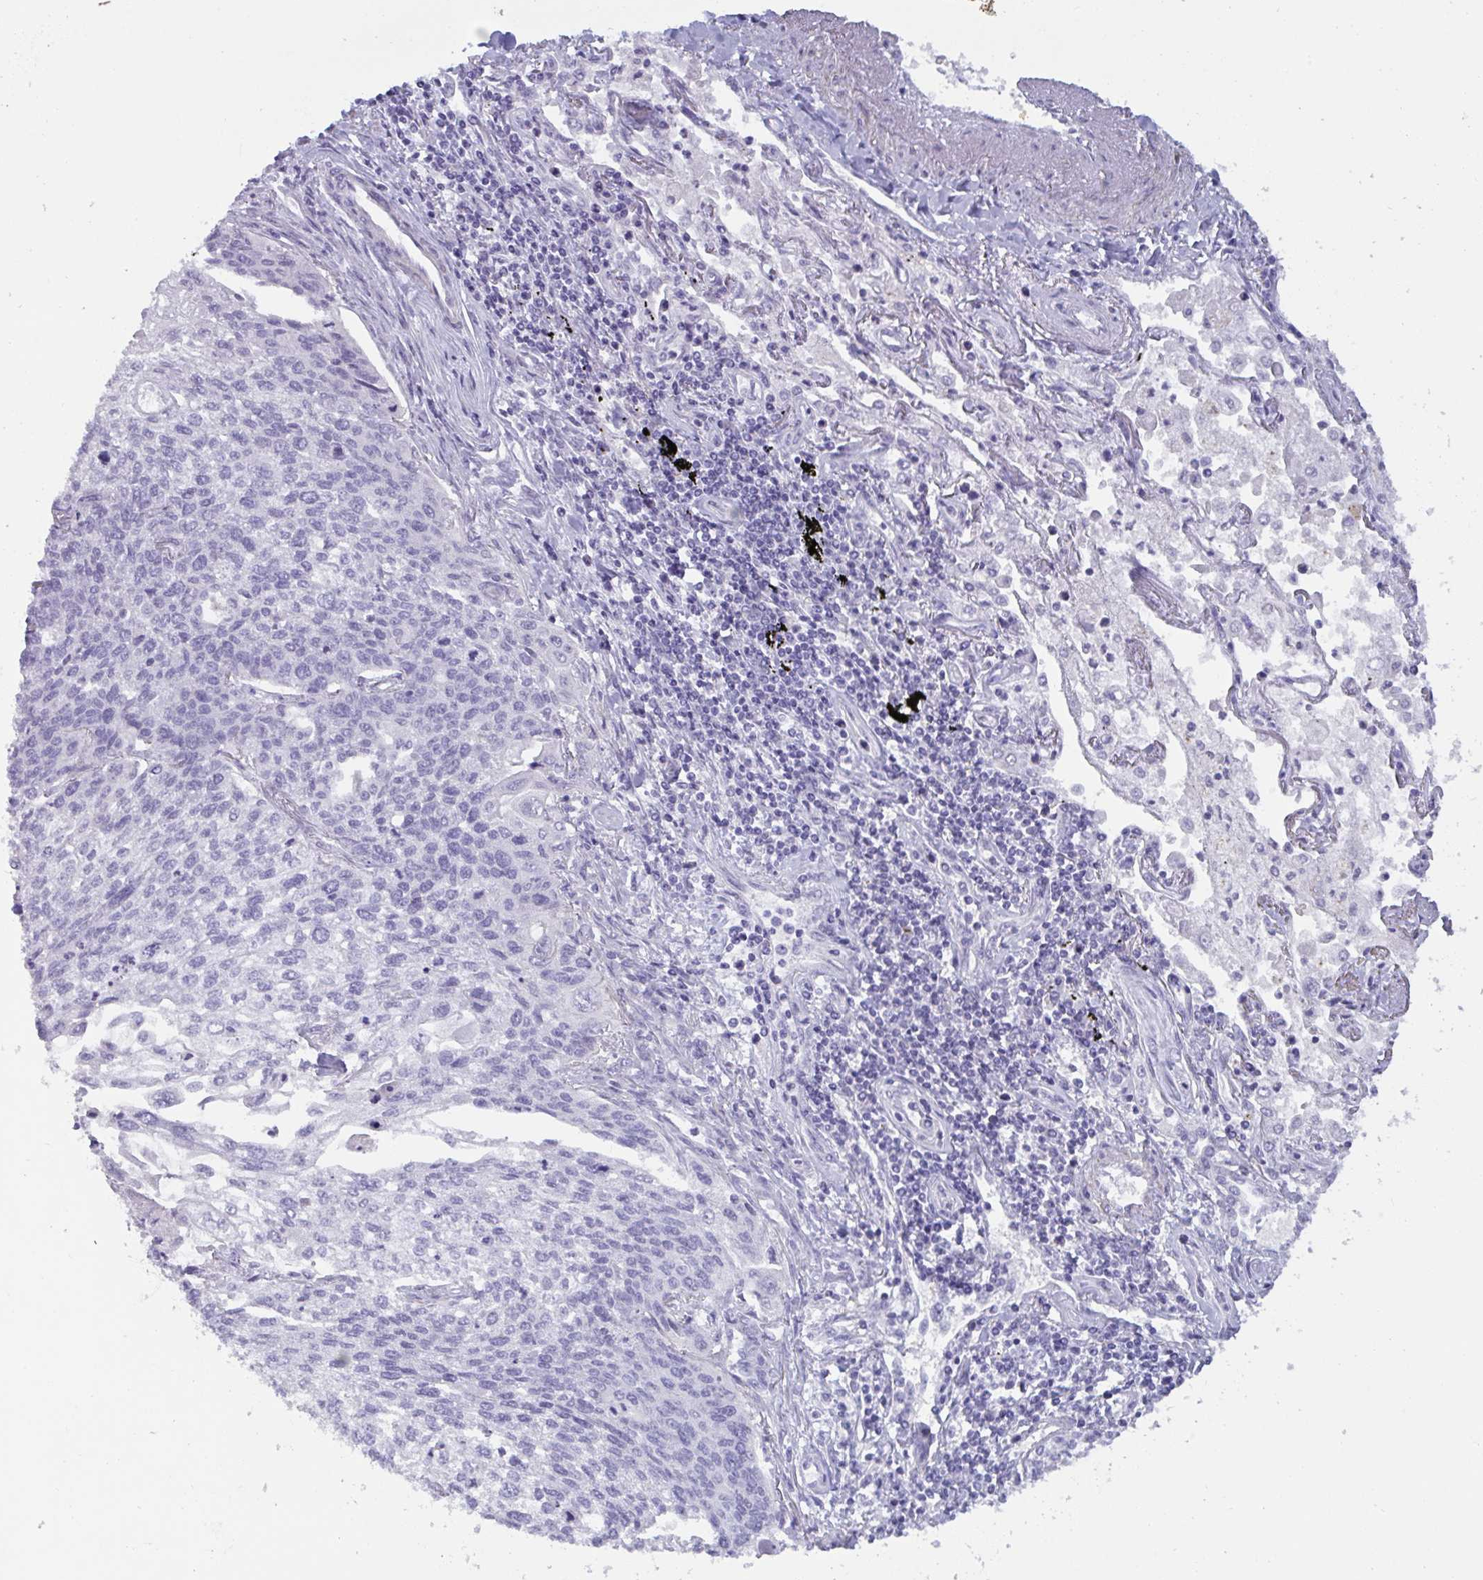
{"staining": {"intensity": "negative", "quantity": "none", "location": "none"}, "tissue": "lung cancer", "cell_type": "Tumor cells", "image_type": "cancer", "snomed": [{"axis": "morphology", "description": "Squamous cell carcinoma, NOS"}, {"axis": "topography", "description": "Lung"}], "caption": "Immunohistochemistry (IHC) photomicrograph of lung squamous cell carcinoma stained for a protein (brown), which displays no staining in tumor cells.", "gene": "OR5P3", "patient": {"sex": "male", "age": 74}}